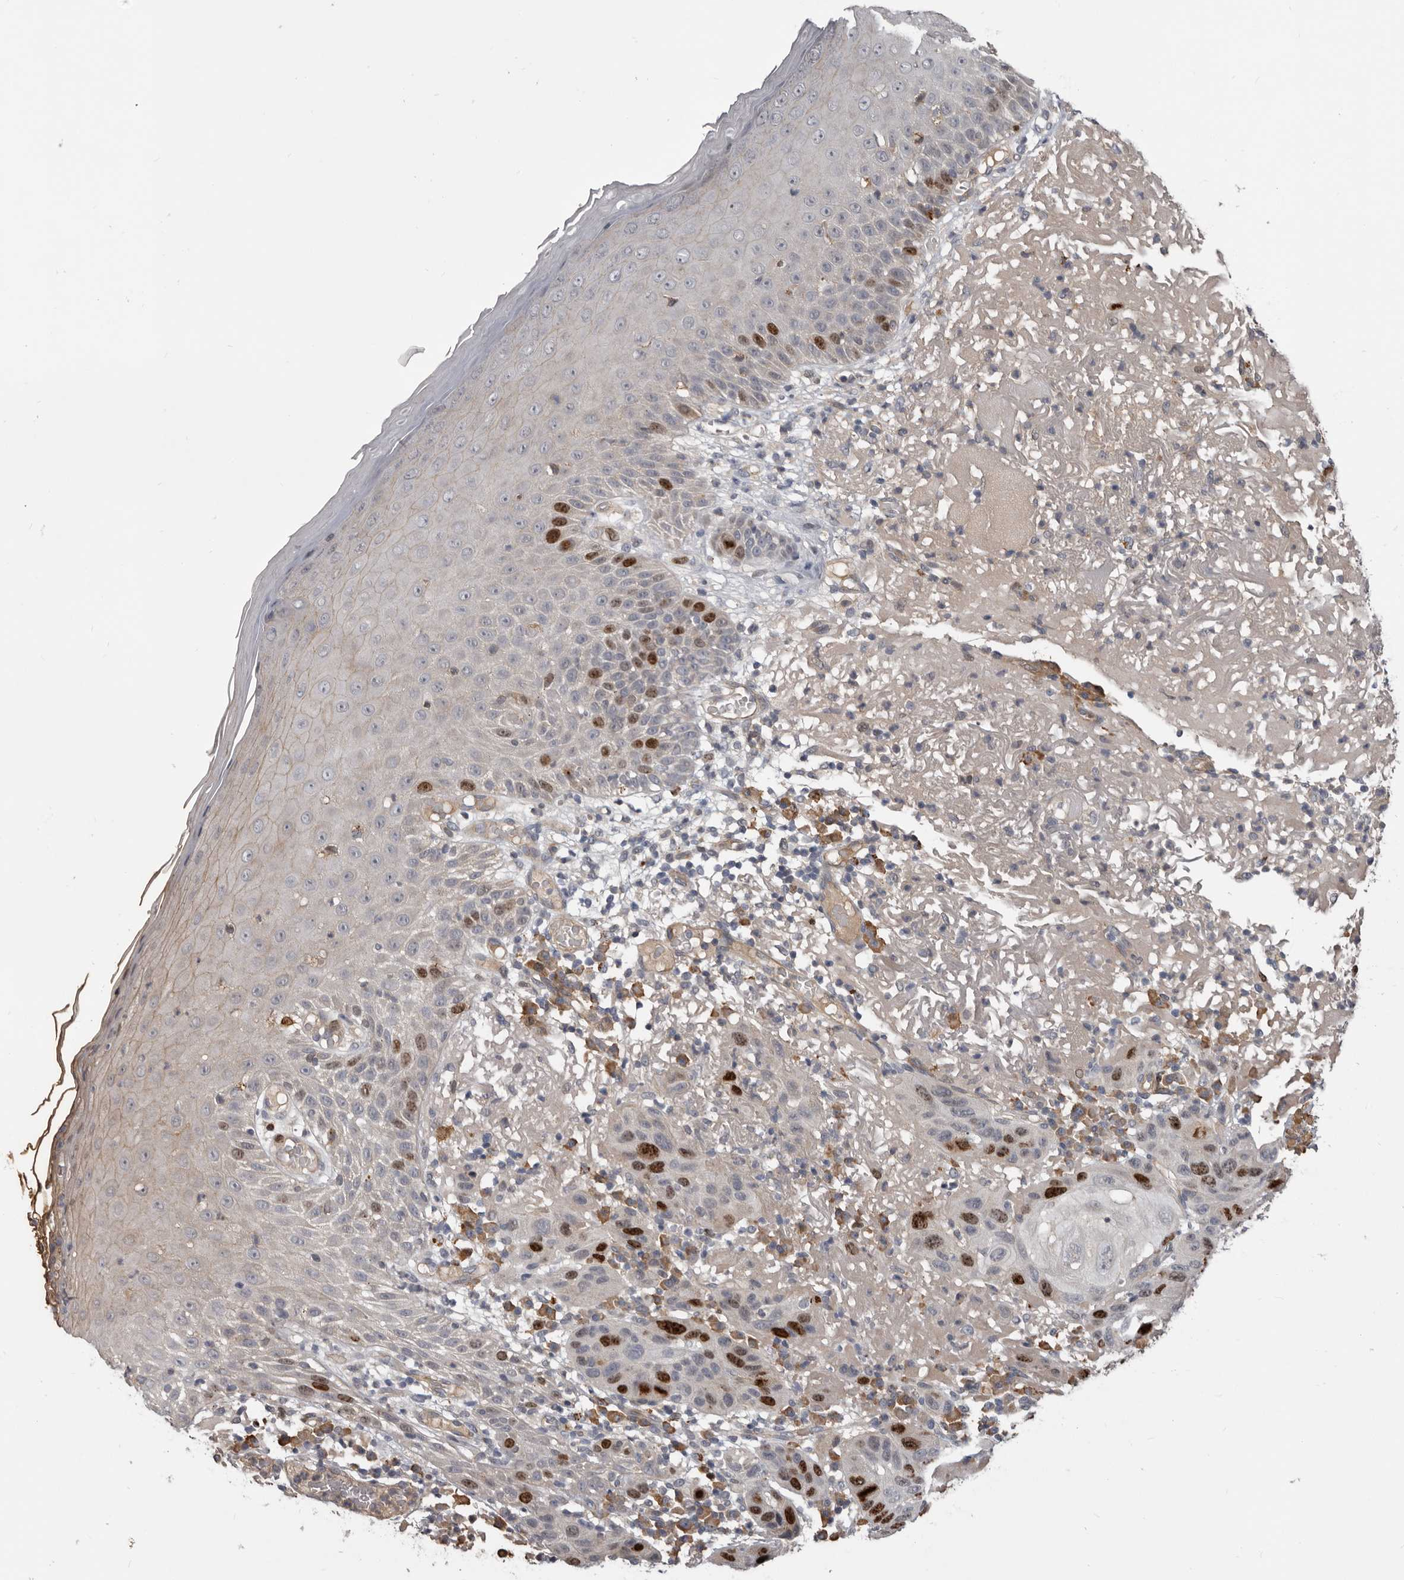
{"staining": {"intensity": "strong", "quantity": "25%-75%", "location": "nuclear"}, "tissue": "skin cancer", "cell_type": "Tumor cells", "image_type": "cancer", "snomed": [{"axis": "morphology", "description": "Normal tissue, NOS"}, {"axis": "morphology", "description": "Squamous cell carcinoma, NOS"}, {"axis": "topography", "description": "Skin"}], "caption": "This histopathology image displays immunohistochemistry staining of skin cancer, with high strong nuclear expression in approximately 25%-75% of tumor cells.", "gene": "CDCA8", "patient": {"sex": "female", "age": 96}}